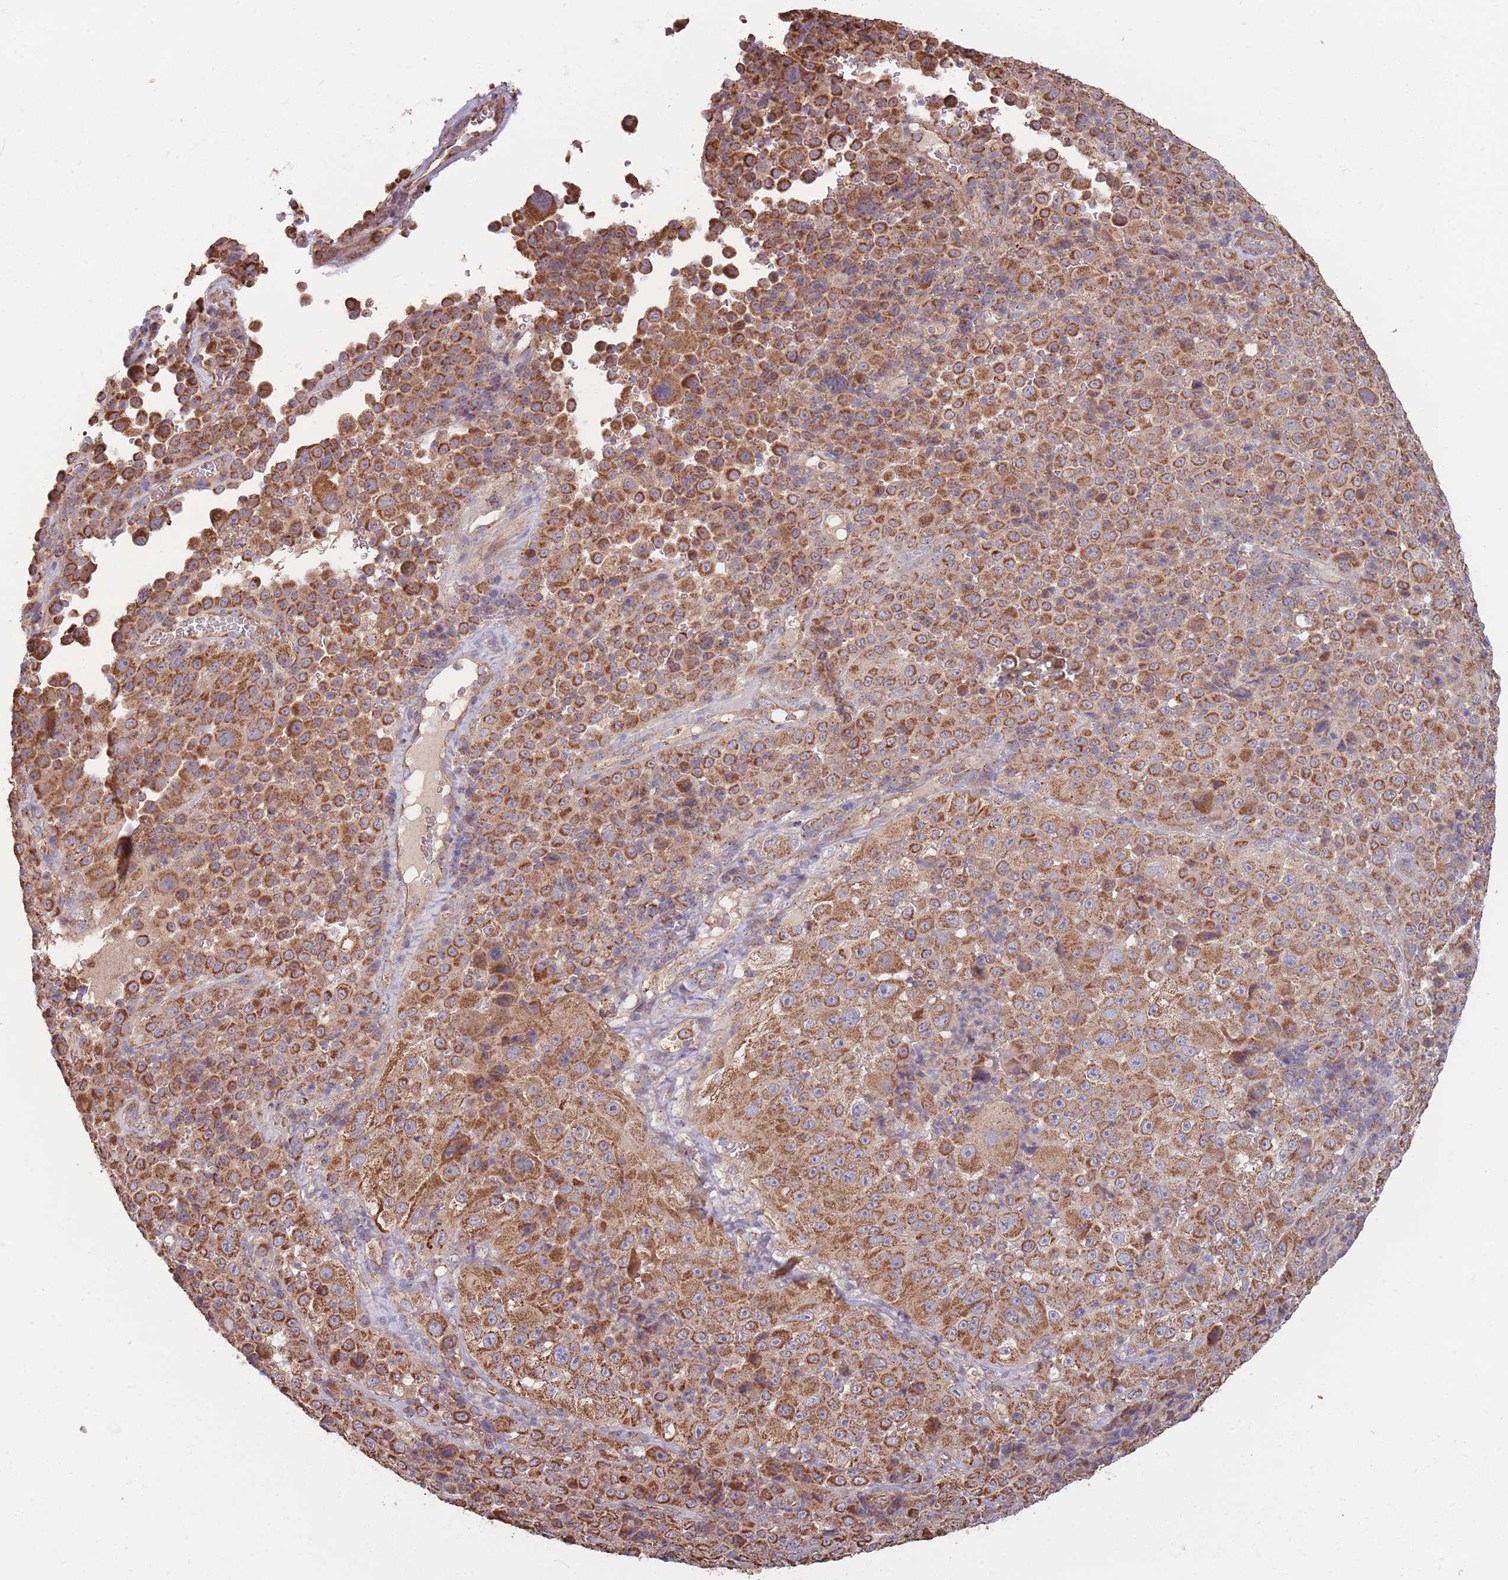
{"staining": {"intensity": "moderate", "quantity": ">75%", "location": "cytoplasmic/membranous"}, "tissue": "melanoma", "cell_type": "Tumor cells", "image_type": "cancer", "snomed": [{"axis": "morphology", "description": "Malignant melanoma, Metastatic site"}, {"axis": "topography", "description": "Lymph node"}], "caption": "Immunohistochemistry (DAB) staining of human malignant melanoma (metastatic site) demonstrates moderate cytoplasmic/membranous protein staining in about >75% of tumor cells.", "gene": "KIF16B", "patient": {"sex": "male", "age": 62}}